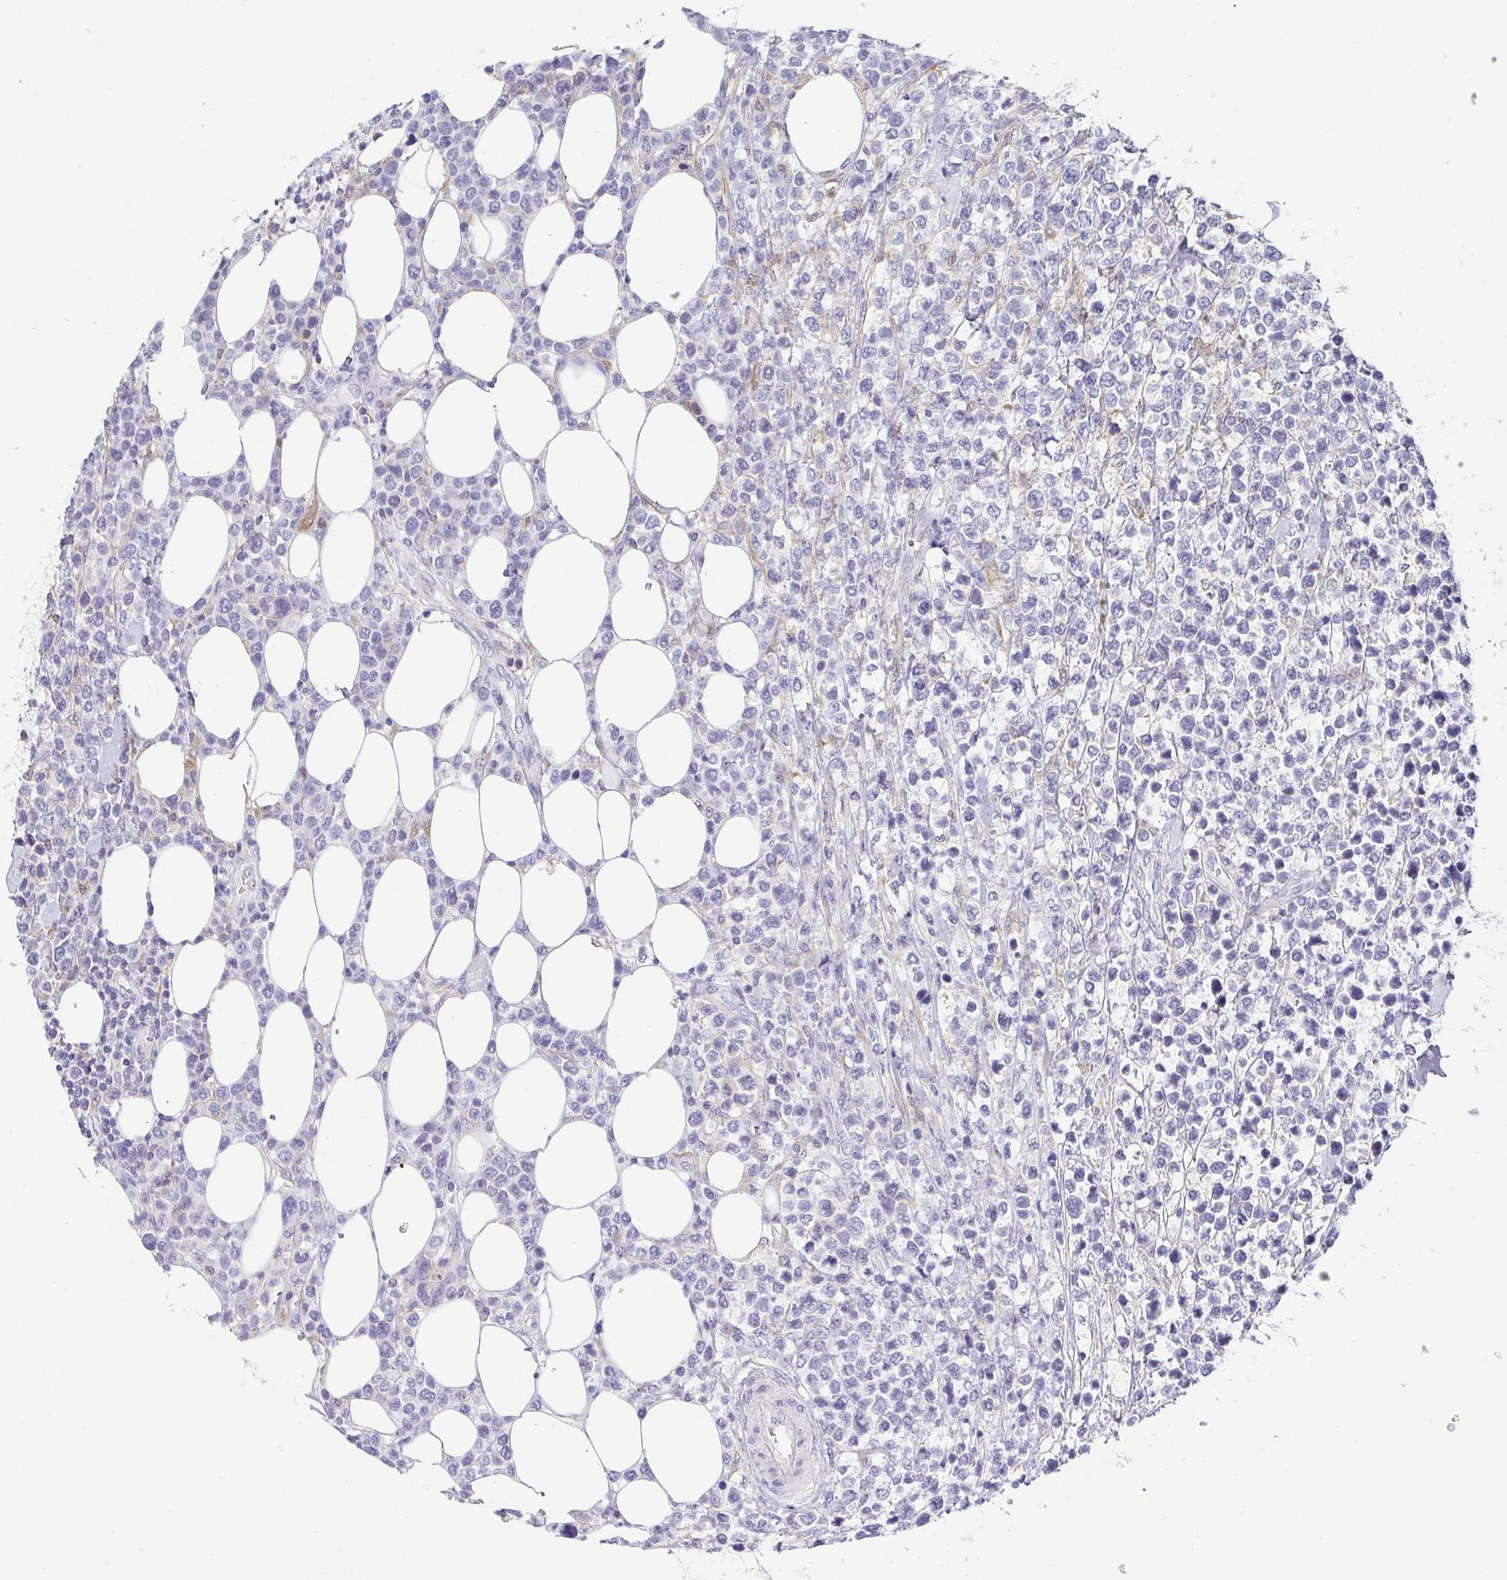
{"staining": {"intensity": "negative", "quantity": "none", "location": "none"}, "tissue": "lymphoma", "cell_type": "Tumor cells", "image_type": "cancer", "snomed": [{"axis": "morphology", "description": "Malignant lymphoma, non-Hodgkin's type, High grade"}, {"axis": "topography", "description": "Soft tissue"}], "caption": "Immunohistochemistry (IHC) micrograph of neoplastic tissue: lymphoma stained with DAB reveals no significant protein expression in tumor cells. (Immunohistochemistry (IHC), brightfield microscopy, high magnification).", "gene": "RNASE7", "patient": {"sex": "female", "age": 56}}